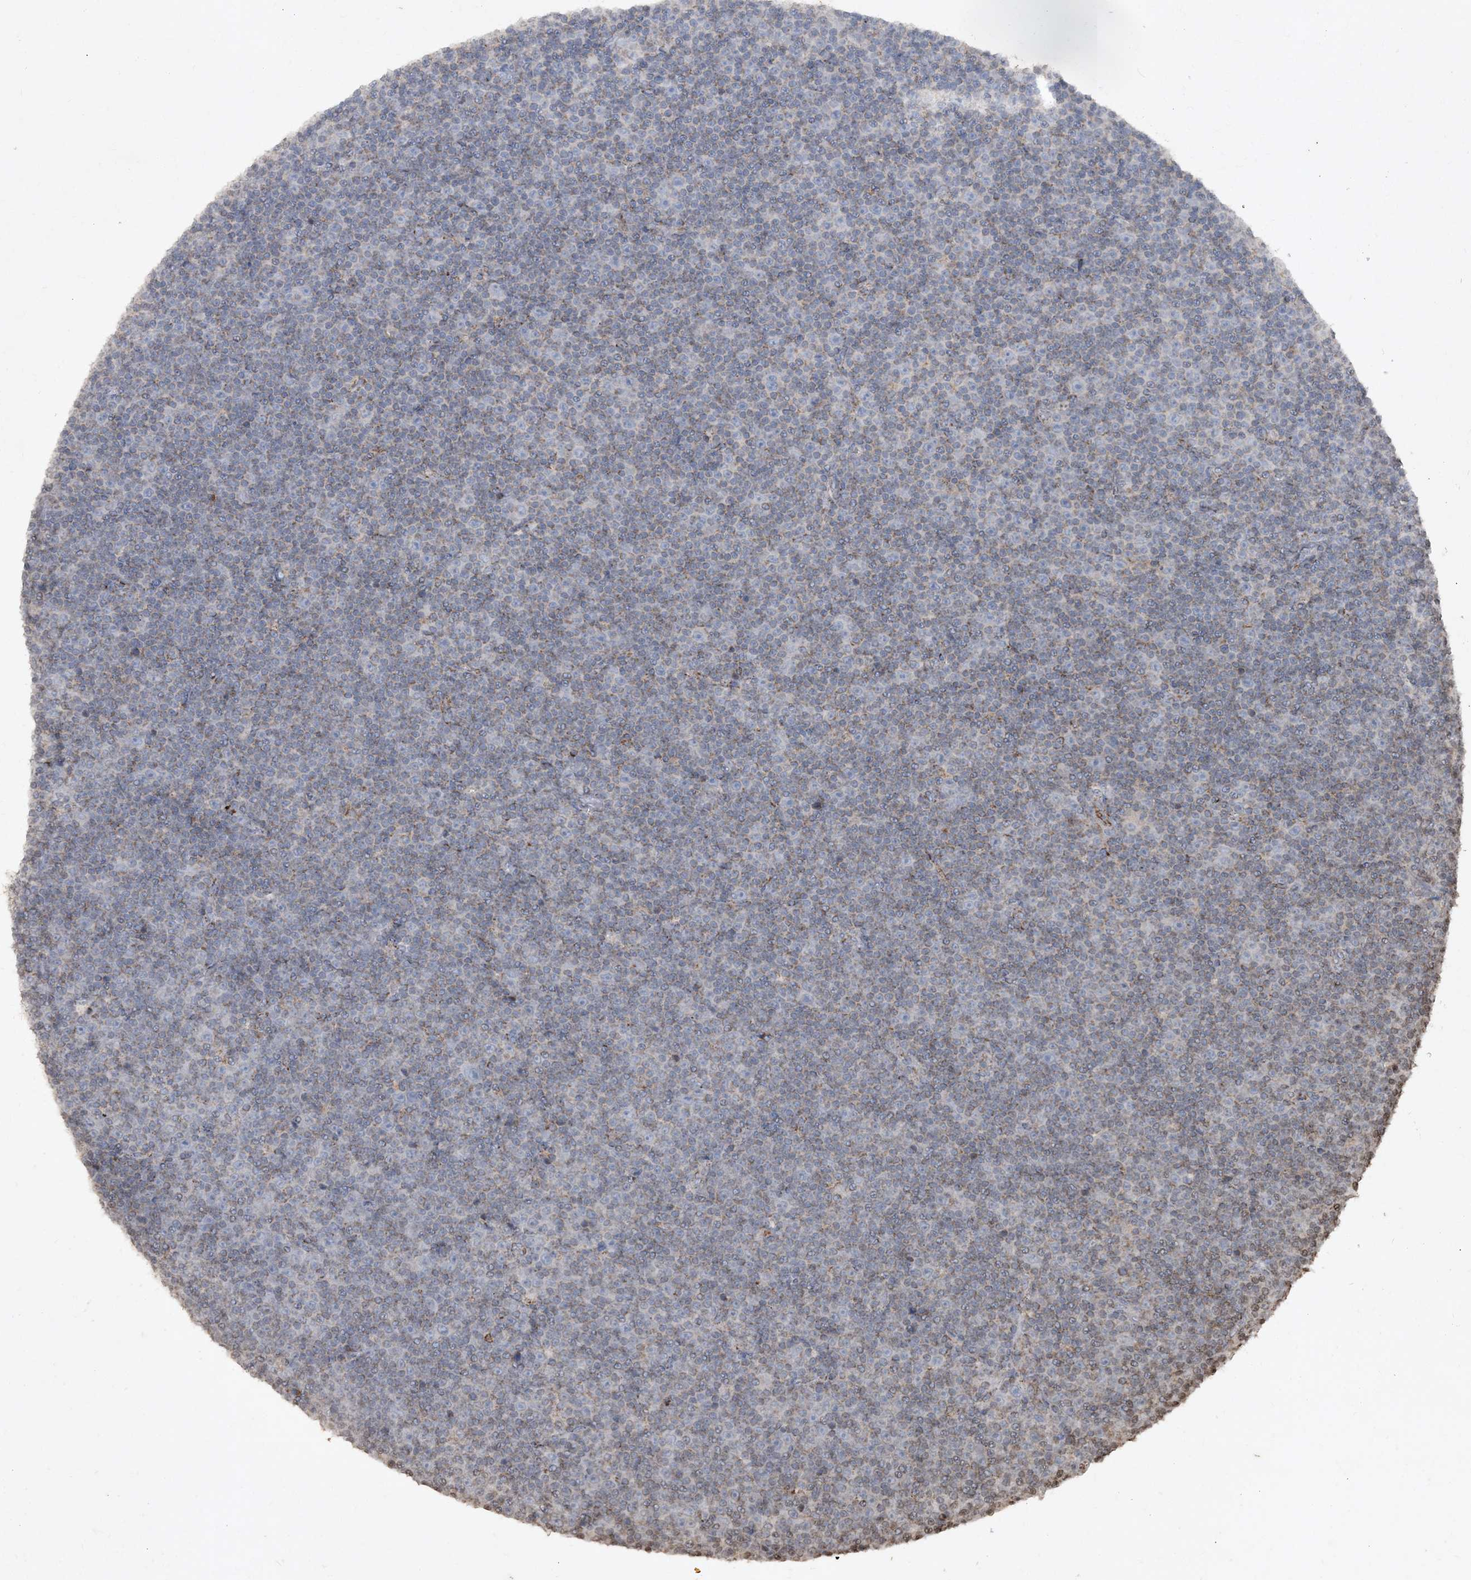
{"staining": {"intensity": "weak", "quantity": "<25%", "location": "cytoplasmic/membranous"}, "tissue": "lymphoma", "cell_type": "Tumor cells", "image_type": "cancer", "snomed": [{"axis": "morphology", "description": "Malignant lymphoma, non-Hodgkin's type, Low grade"}, {"axis": "topography", "description": "Lymph node"}], "caption": "High power microscopy micrograph of an IHC histopathology image of low-grade malignant lymphoma, non-Hodgkin's type, revealing no significant positivity in tumor cells. The staining is performed using DAB brown chromogen with nuclei counter-stained in using hematoxylin.", "gene": "TTC7A", "patient": {"sex": "female", "age": 67}}